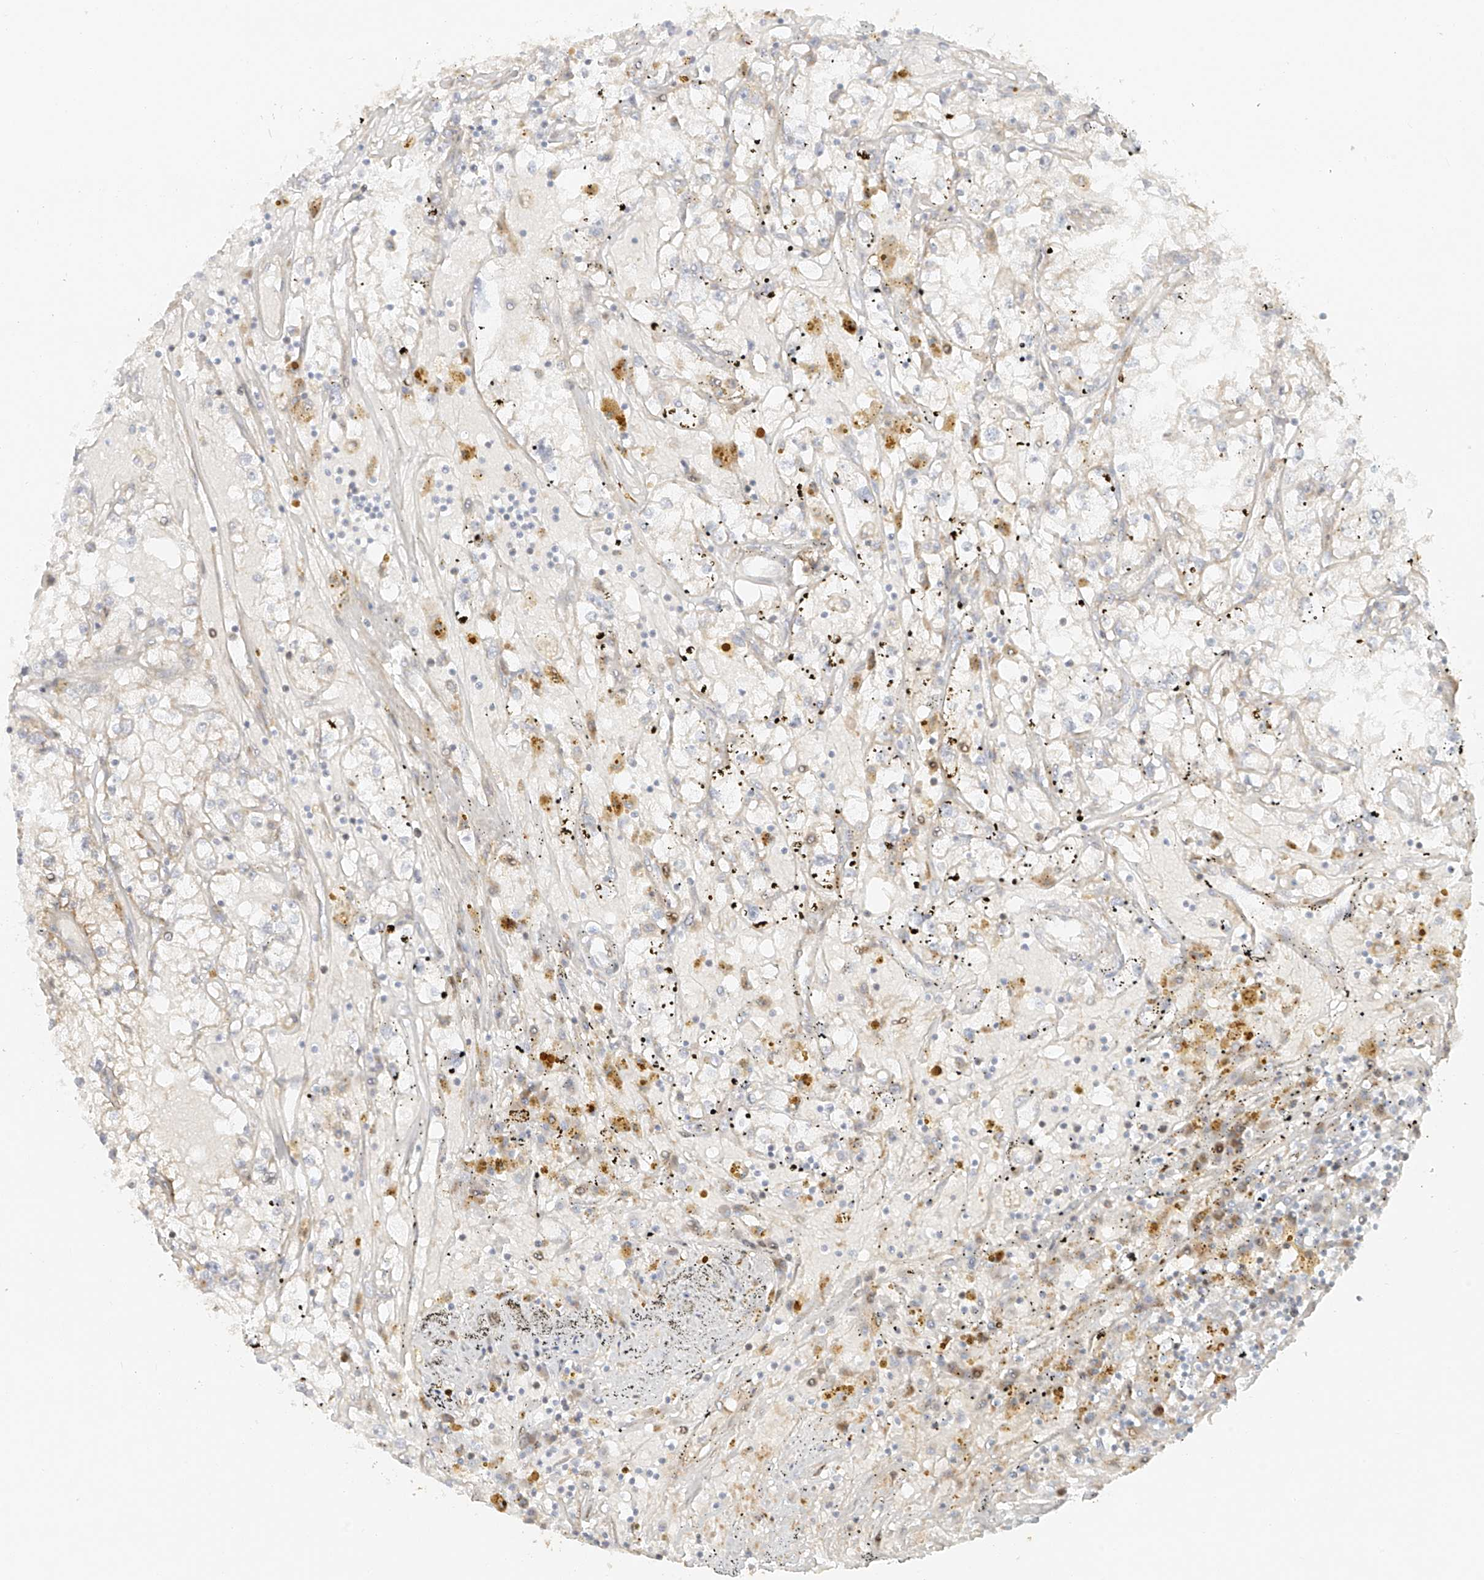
{"staining": {"intensity": "negative", "quantity": "none", "location": "none"}, "tissue": "renal cancer", "cell_type": "Tumor cells", "image_type": "cancer", "snomed": [{"axis": "morphology", "description": "Adenocarcinoma, NOS"}, {"axis": "topography", "description": "Kidney"}], "caption": "IHC image of neoplastic tissue: renal adenocarcinoma stained with DAB (3,3'-diaminobenzidine) displays no significant protein expression in tumor cells.", "gene": "MIPEP", "patient": {"sex": "male", "age": 56}}